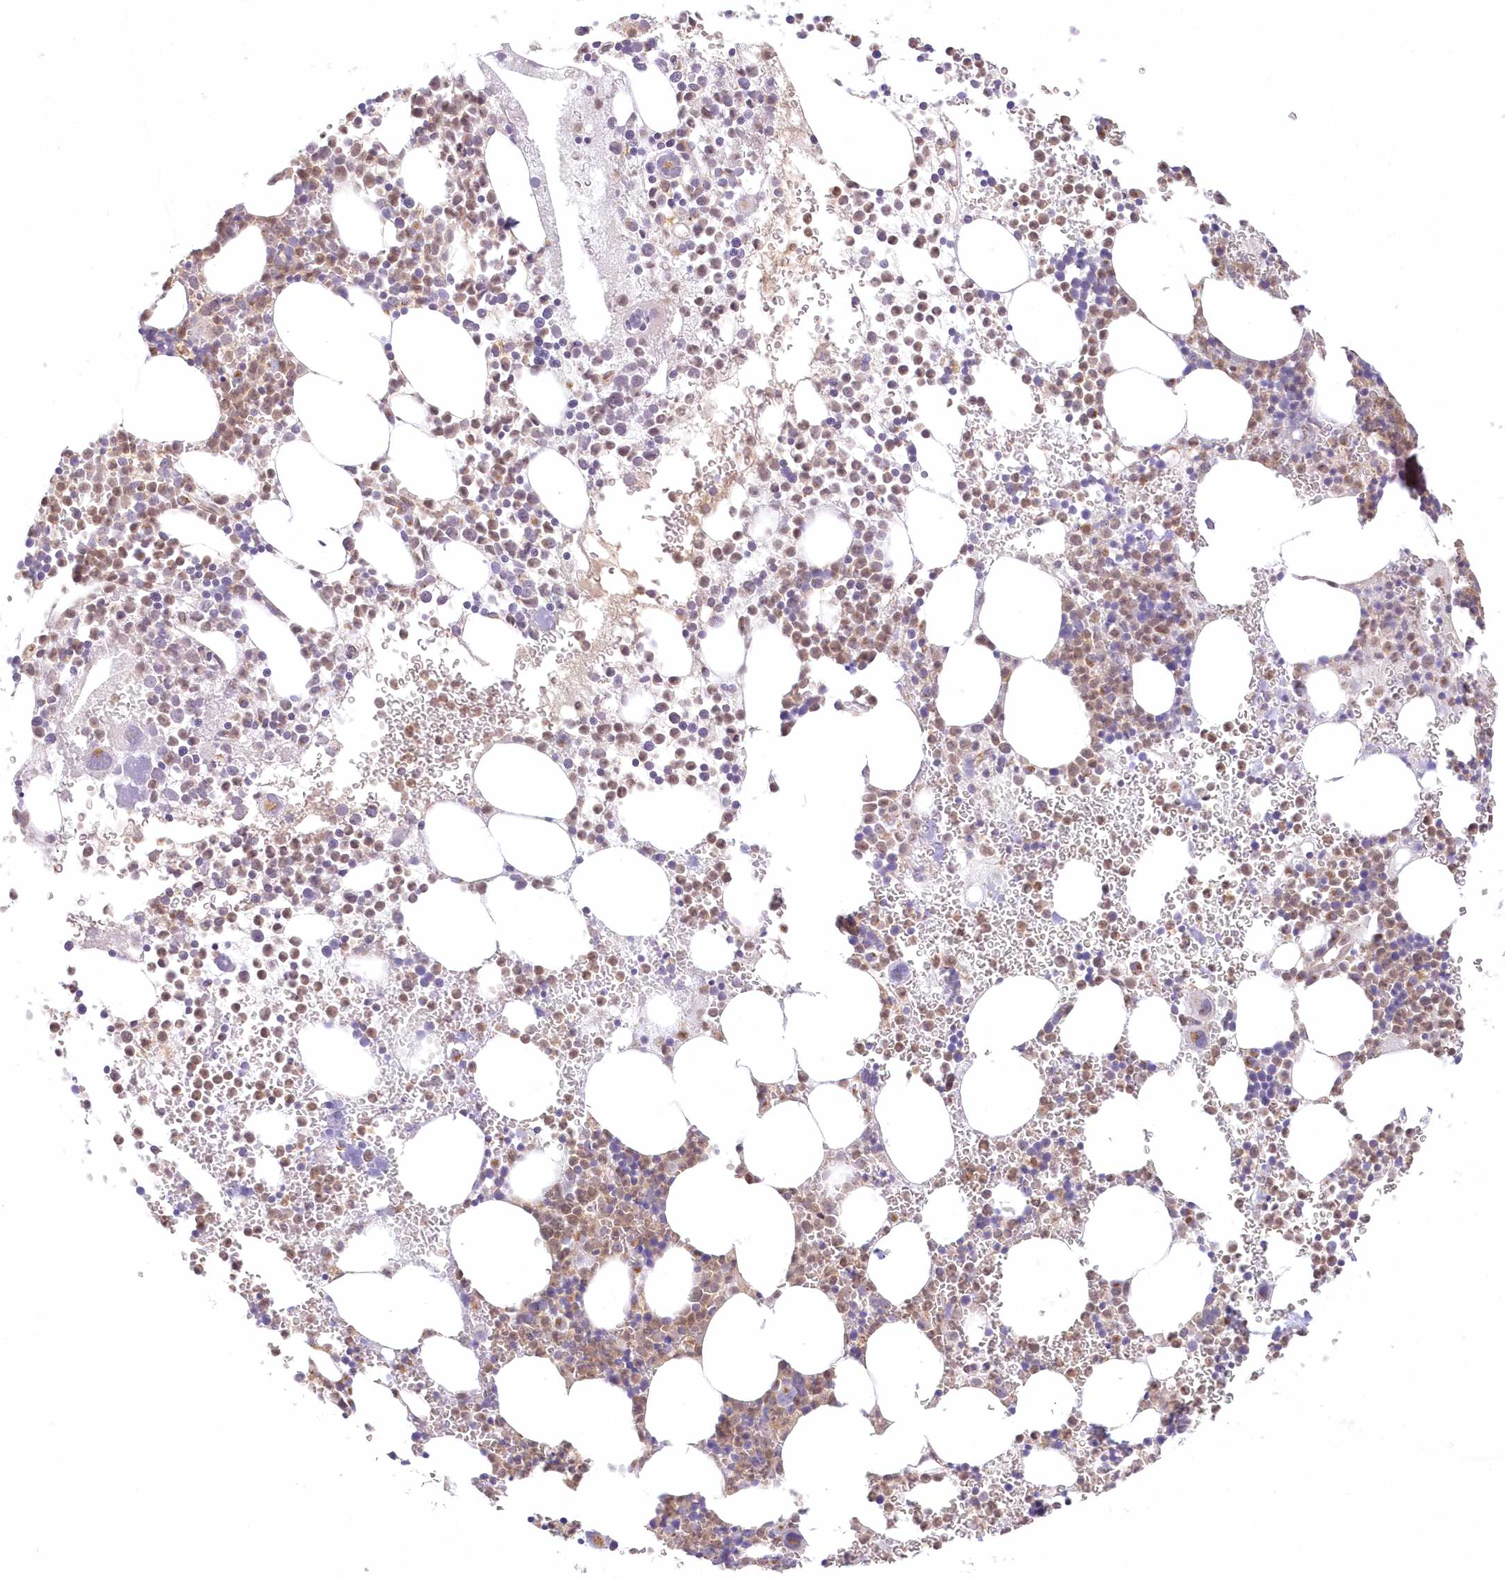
{"staining": {"intensity": "moderate", "quantity": "25%-75%", "location": "nuclear"}, "tissue": "bone marrow", "cell_type": "Hematopoietic cells", "image_type": "normal", "snomed": [{"axis": "morphology", "description": "Normal tissue, NOS"}, {"axis": "topography", "description": "Bone marrow"}], "caption": "A high-resolution photomicrograph shows IHC staining of unremarkable bone marrow, which demonstrates moderate nuclear positivity in approximately 25%-75% of hematopoietic cells. The protein is shown in brown color, while the nuclei are stained blue.", "gene": "RNPEP", "patient": {"sex": "female", "age": 78}}